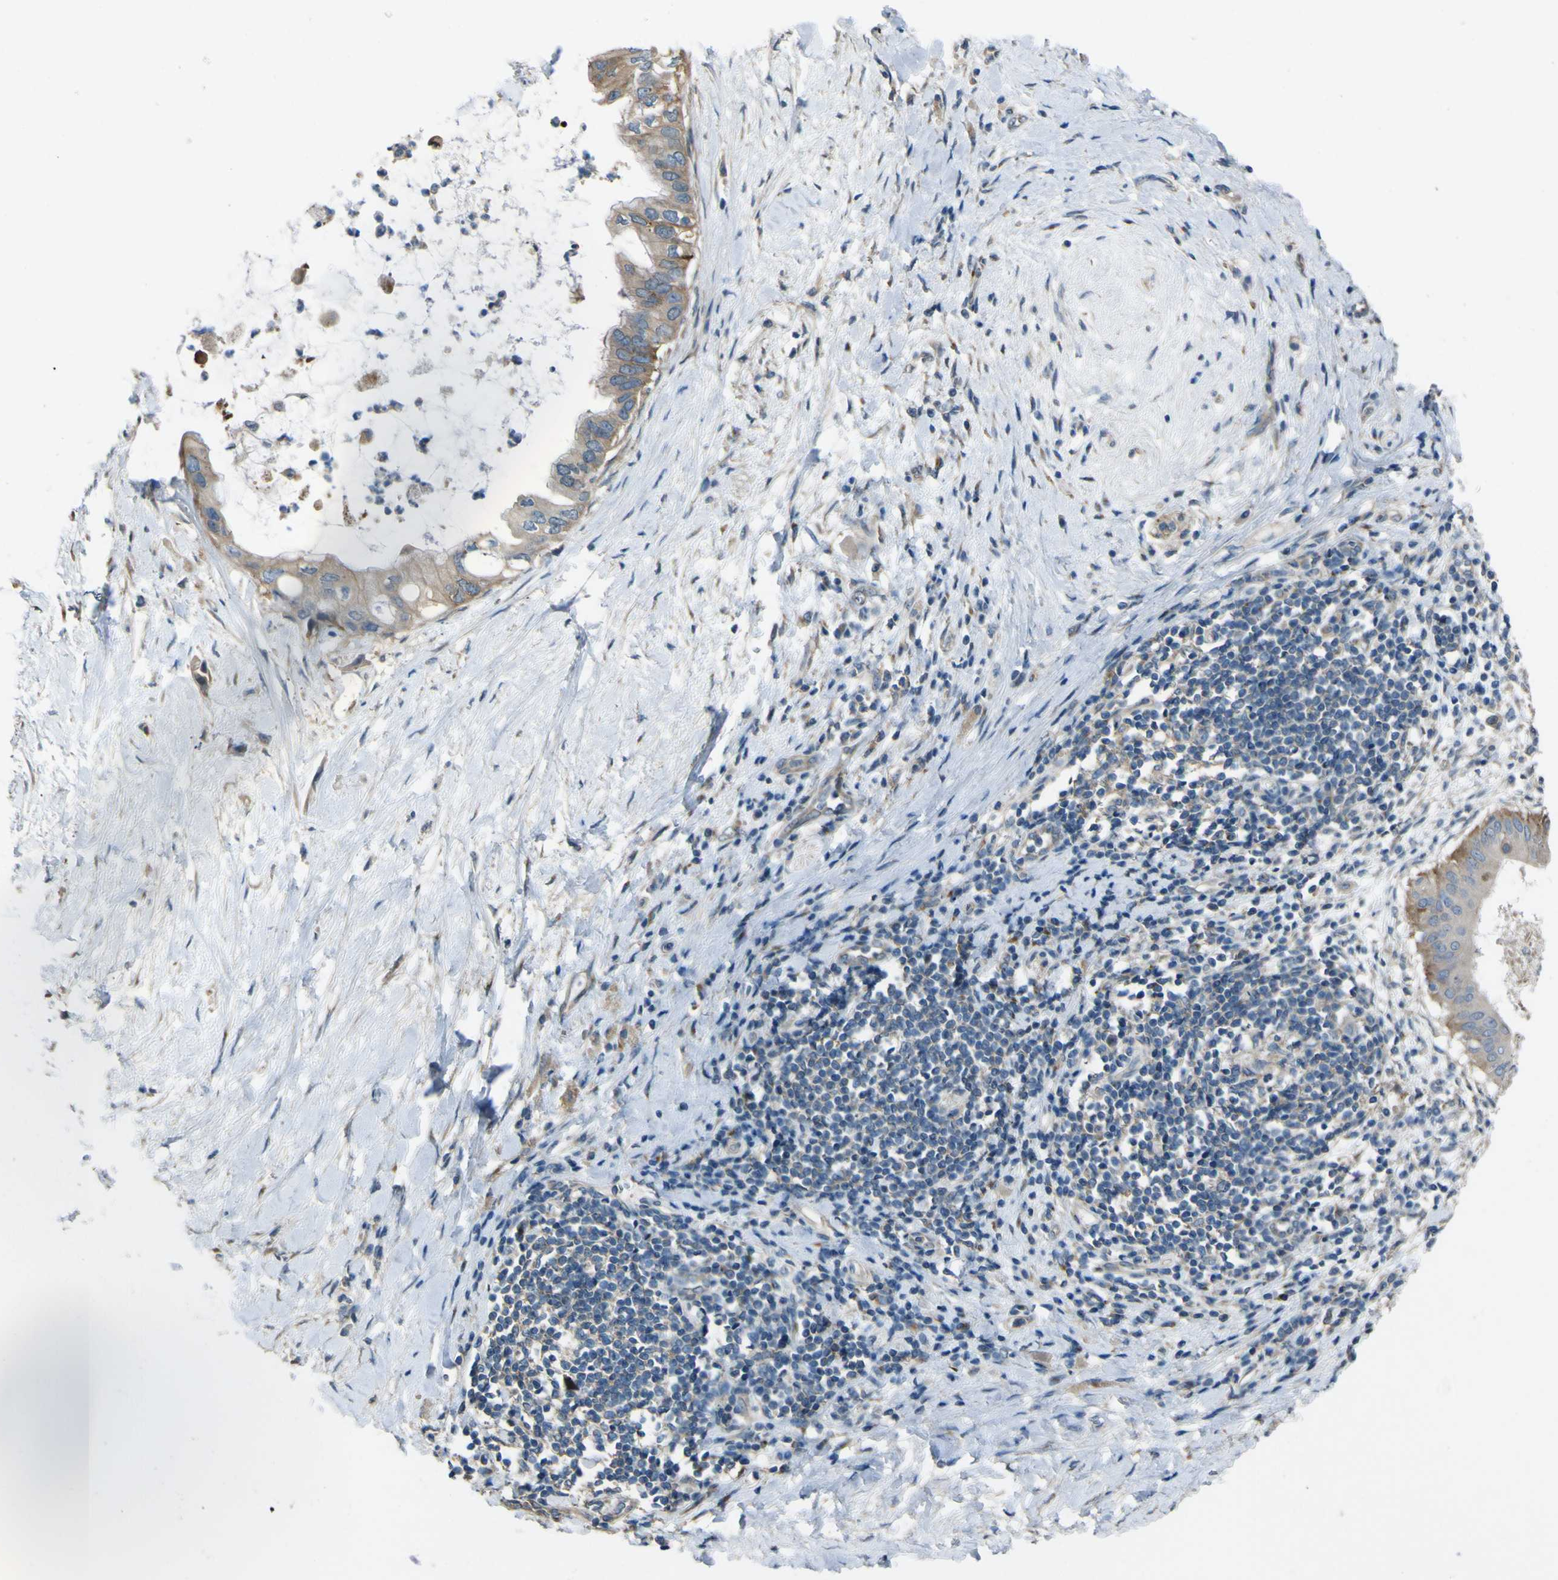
{"staining": {"intensity": "weak", "quantity": "25%-75%", "location": "cytoplasmic/membranous"}, "tissue": "pancreatic cancer", "cell_type": "Tumor cells", "image_type": "cancer", "snomed": [{"axis": "morphology", "description": "Adenocarcinoma, NOS"}, {"axis": "topography", "description": "Pancreas"}], "caption": "Immunohistochemical staining of human pancreatic cancer (adenocarcinoma) exhibits weak cytoplasmic/membranous protein staining in about 25%-75% of tumor cells.", "gene": "NAALADL2", "patient": {"sex": "male", "age": 55}}